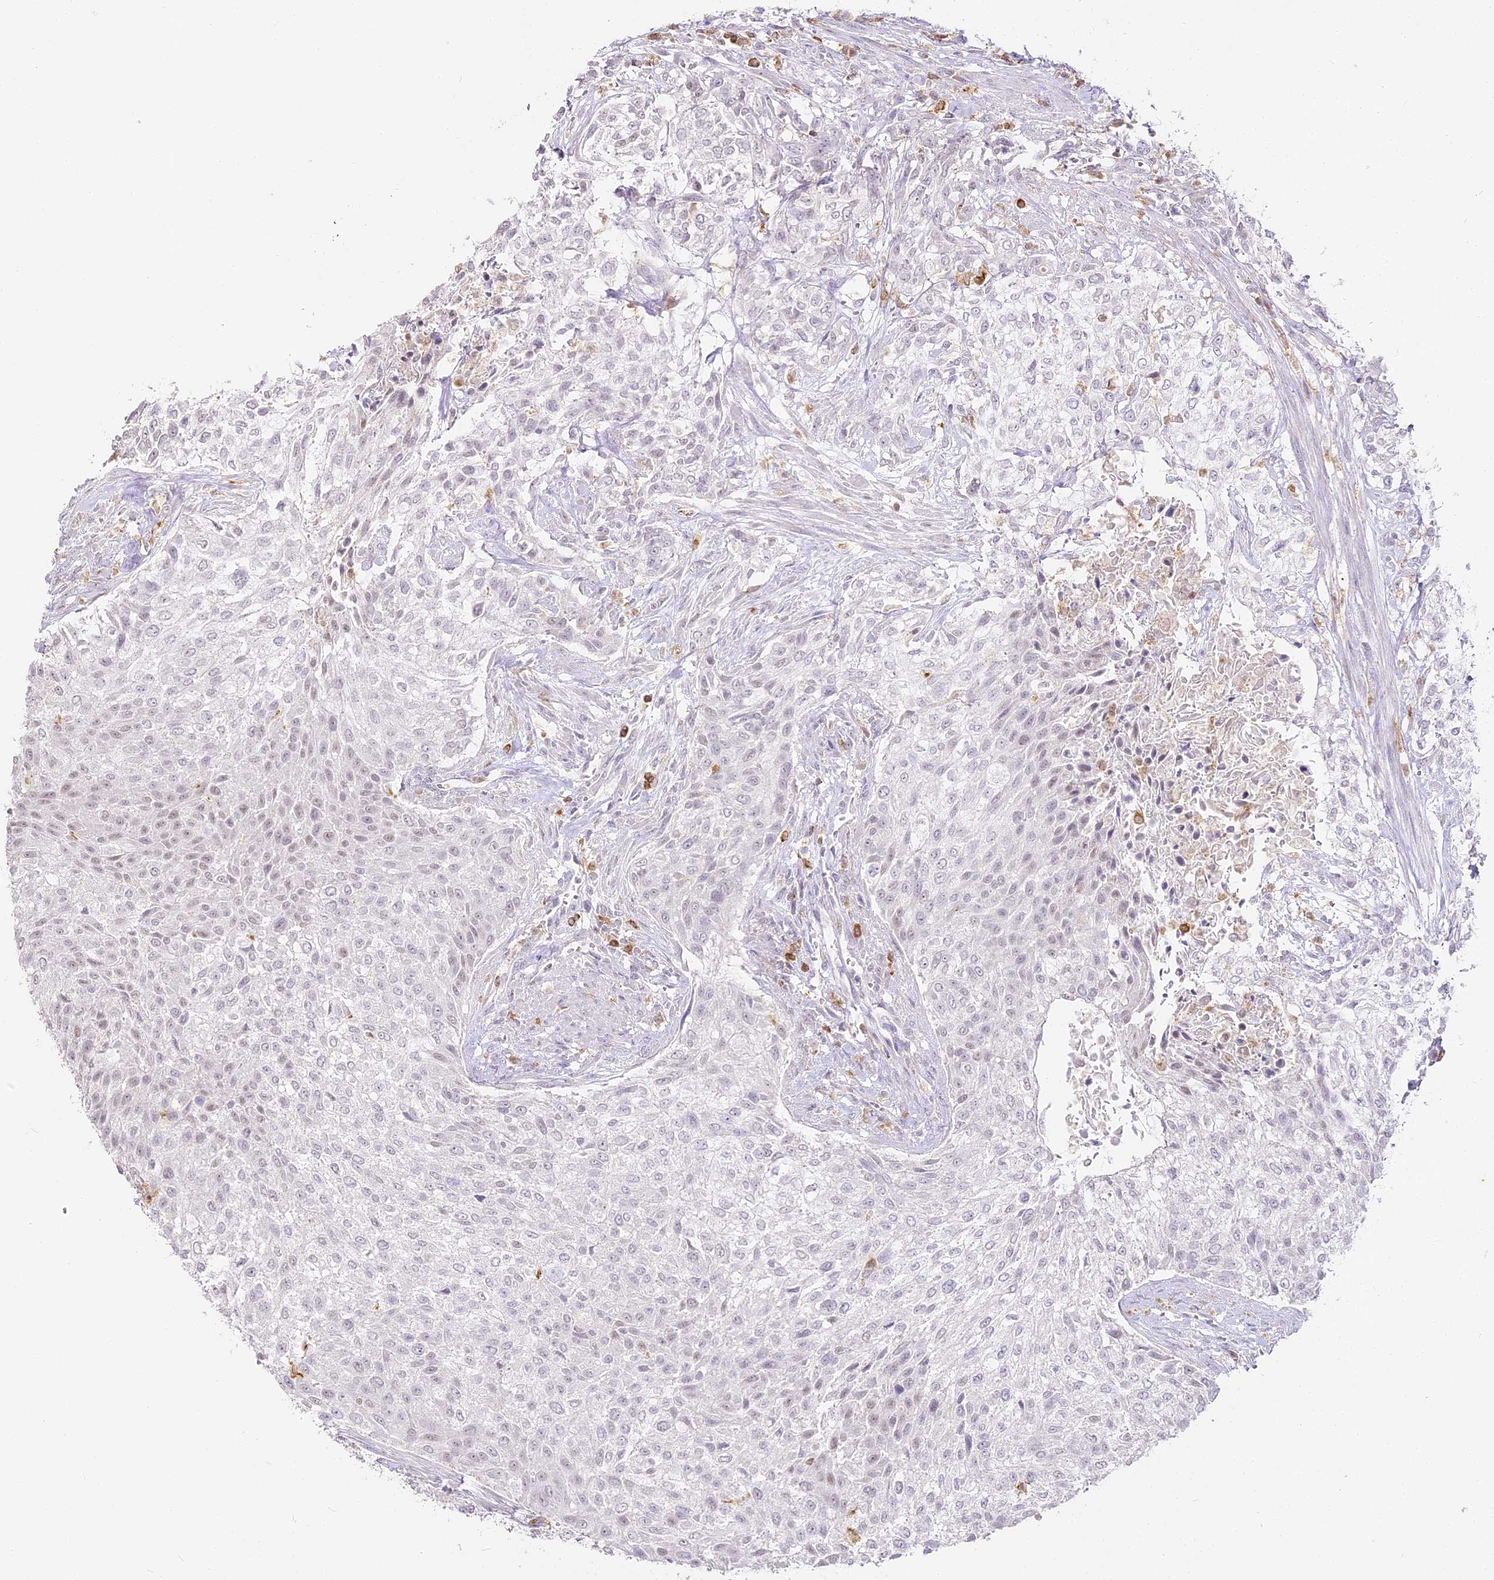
{"staining": {"intensity": "negative", "quantity": "none", "location": "none"}, "tissue": "urothelial cancer", "cell_type": "Tumor cells", "image_type": "cancer", "snomed": [{"axis": "morphology", "description": "Normal tissue, NOS"}, {"axis": "morphology", "description": "Urothelial carcinoma, NOS"}, {"axis": "topography", "description": "Urinary bladder"}, {"axis": "topography", "description": "Peripheral nerve tissue"}], "caption": "Transitional cell carcinoma stained for a protein using immunohistochemistry exhibits no staining tumor cells.", "gene": "DOCK2", "patient": {"sex": "male", "age": 35}}